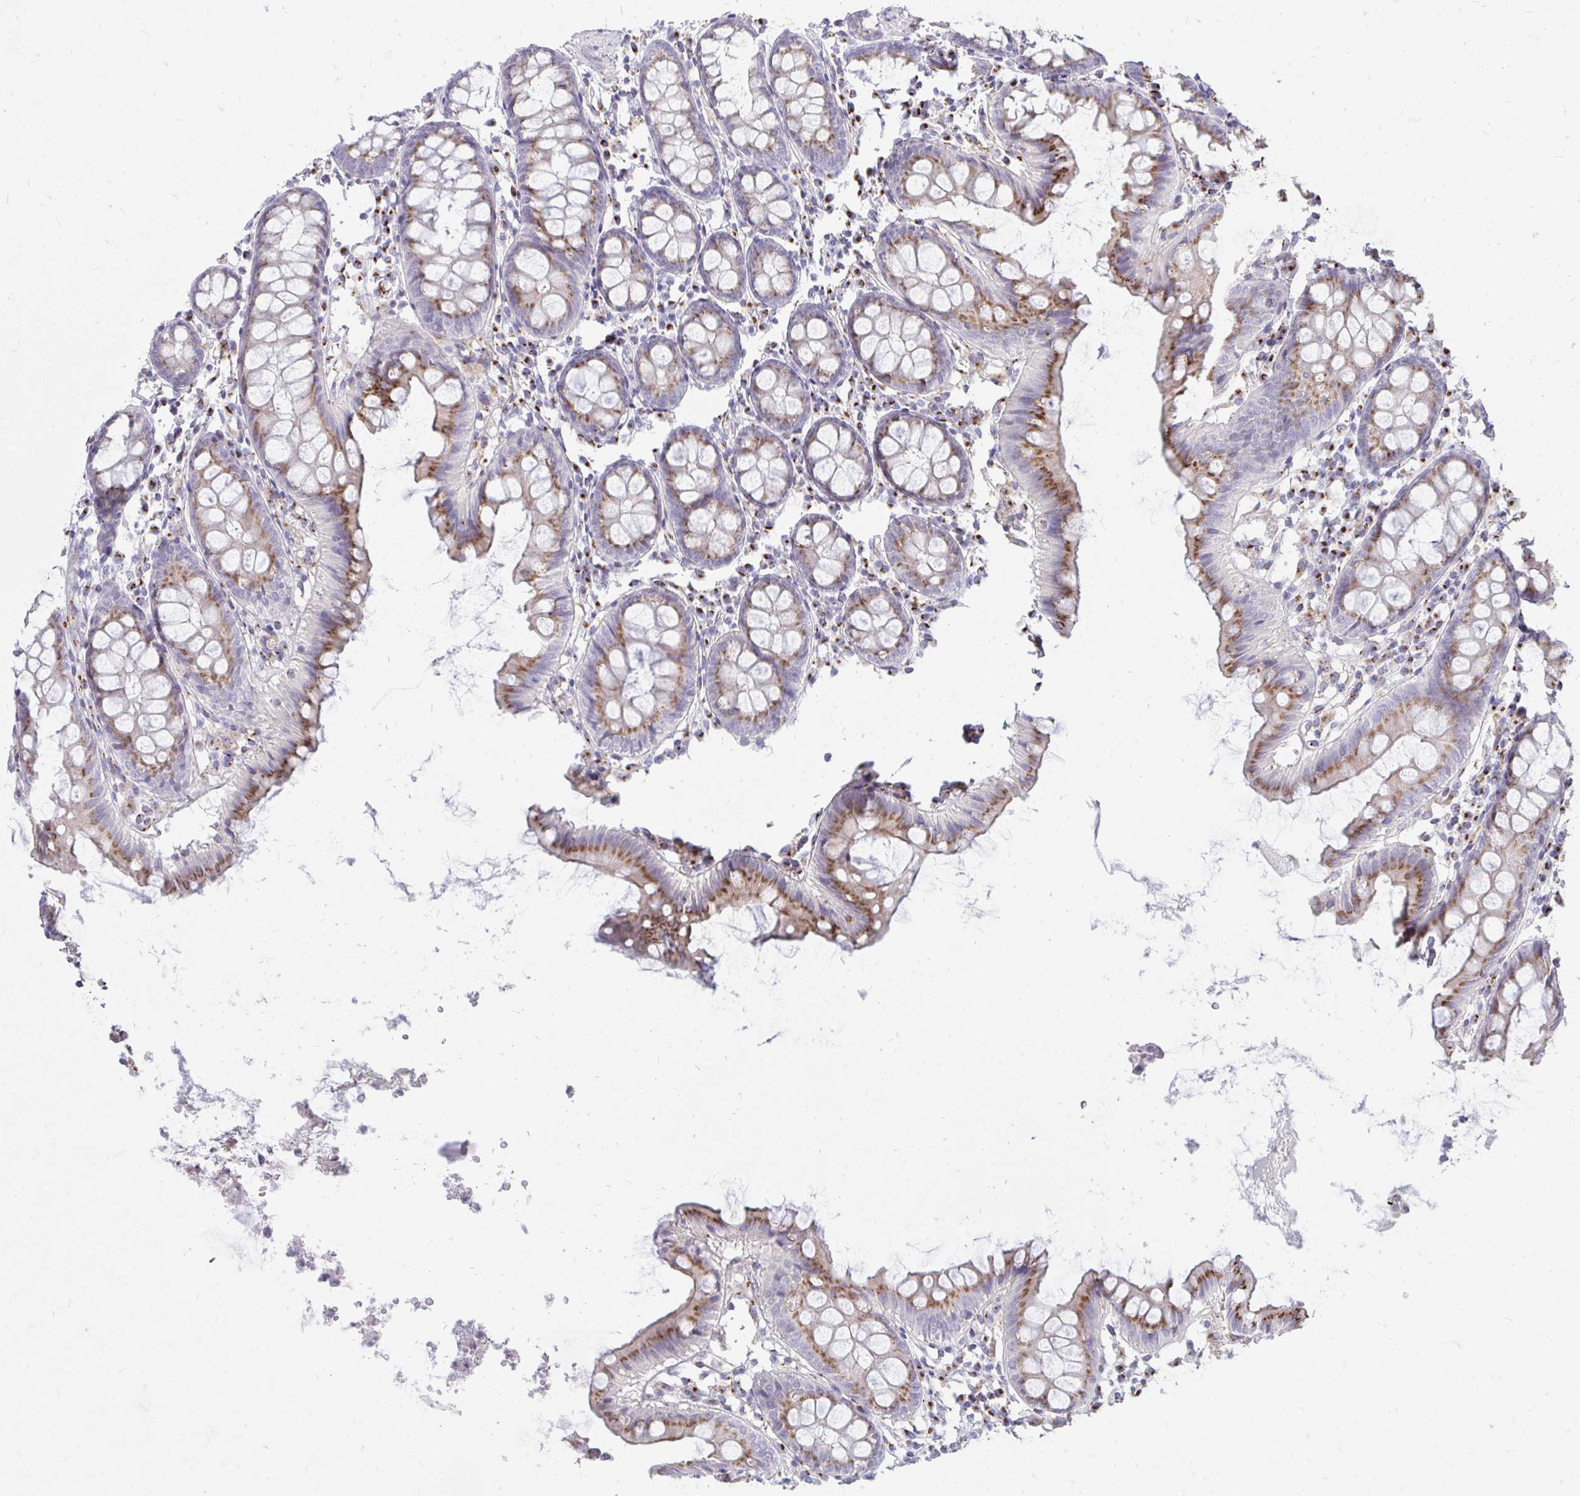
{"staining": {"intensity": "negative", "quantity": "none", "location": "none"}, "tissue": "colon", "cell_type": "Endothelial cells", "image_type": "normal", "snomed": [{"axis": "morphology", "description": "Normal tissue, NOS"}, {"axis": "topography", "description": "Colon"}], "caption": "This is a histopathology image of IHC staining of unremarkable colon, which shows no positivity in endothelial cells.", "gene": "RAB6A", "patient": {"sex": "female", "age": 84}}